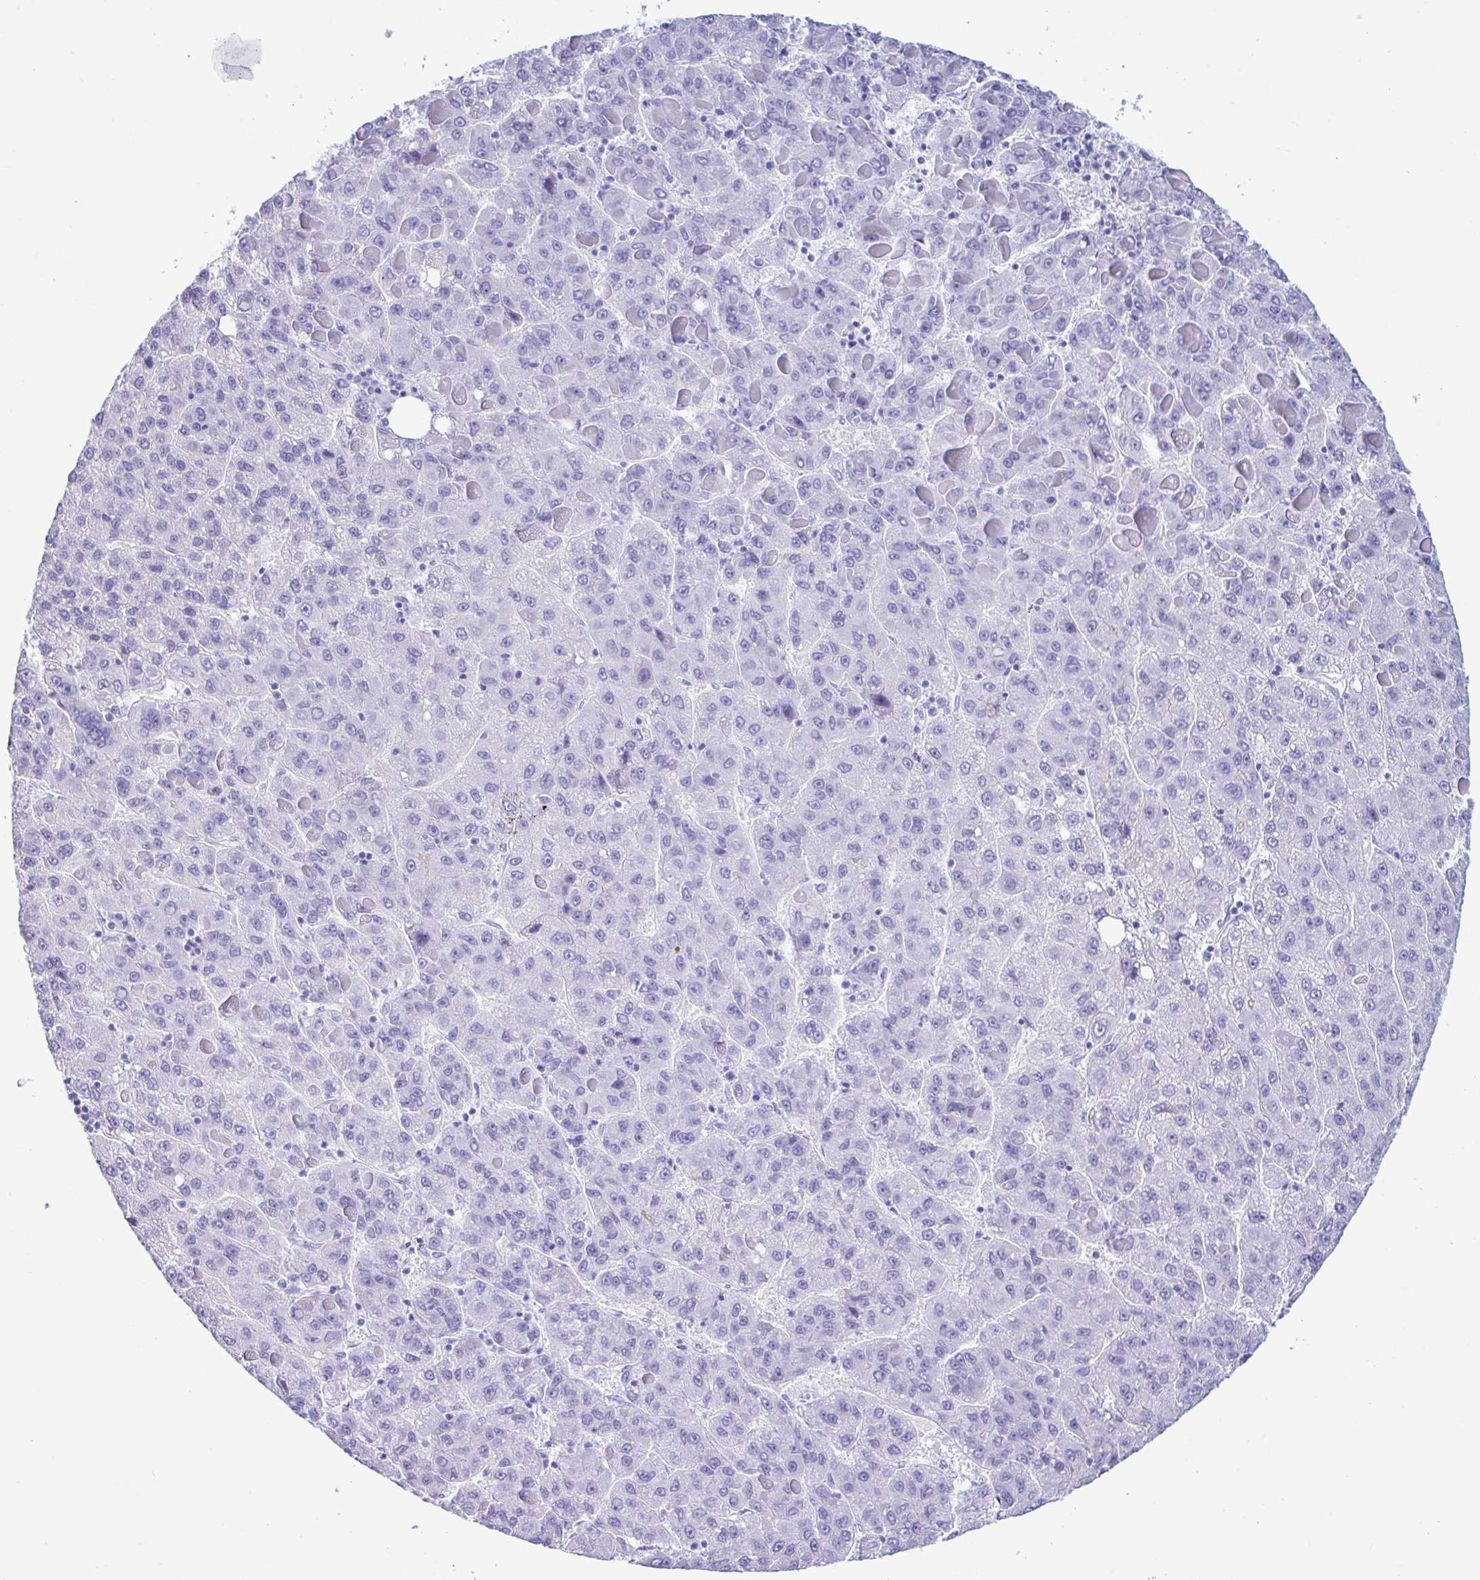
{"staining": {"intensity": "negative", "quantity": "none", "location": "none"}, "tissue": "liver cancer", "cell_type": "Tumor cells", "image_type": "cancer", "snomed": [{"axis": "morphology", "description": "Carcinoma, Hepatocellular, NOS"}, {"axis": "topography", "description": "Liver"}], "caption": "The photomicrograph demonstrates no staining of tumor cells in liver cancer (hepatocellular carcinoma).", "gene": "MRGPRG", "patient": {"sex": "female", "age": 82}}